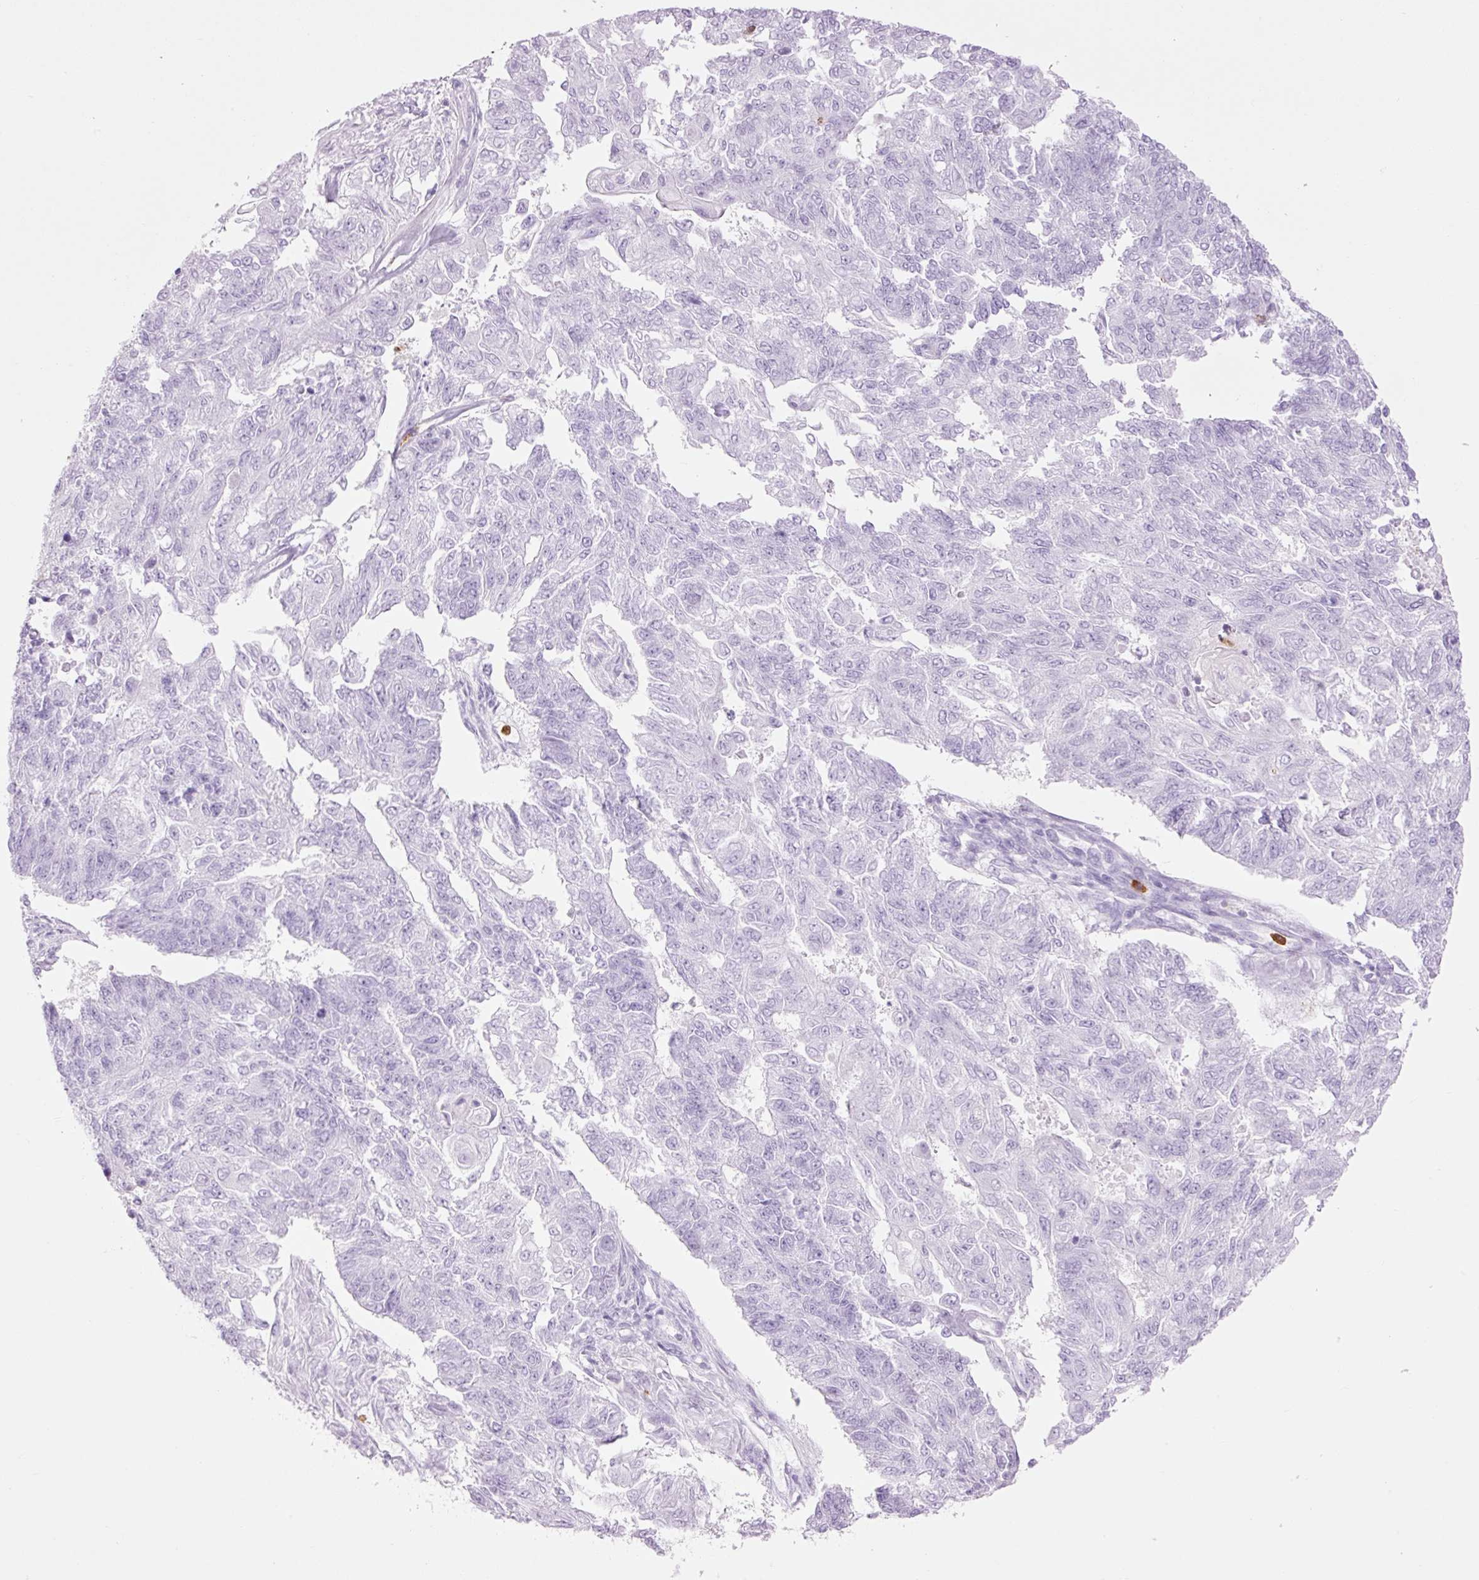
{"staining": {"intensity": "negative", "quantity": "none", "location": "none"}, "tissue": "endometrial cancer", "cell_type": "Tumor cells", "image_type": "cancer", "snomed": [{"axis": "morphology", "description": "Adenocarcinoma, NOS"}, {"axis": "topography", "description": "Endometrium"}], "caption": "This is a histopathology image of immunohistochemistry staining of endometrial cancer, which shows no expression in tumor cells. Nuclei are stained in blue.", "gene": "LYZ", "patient": {"sex": "female", "age": 32}}